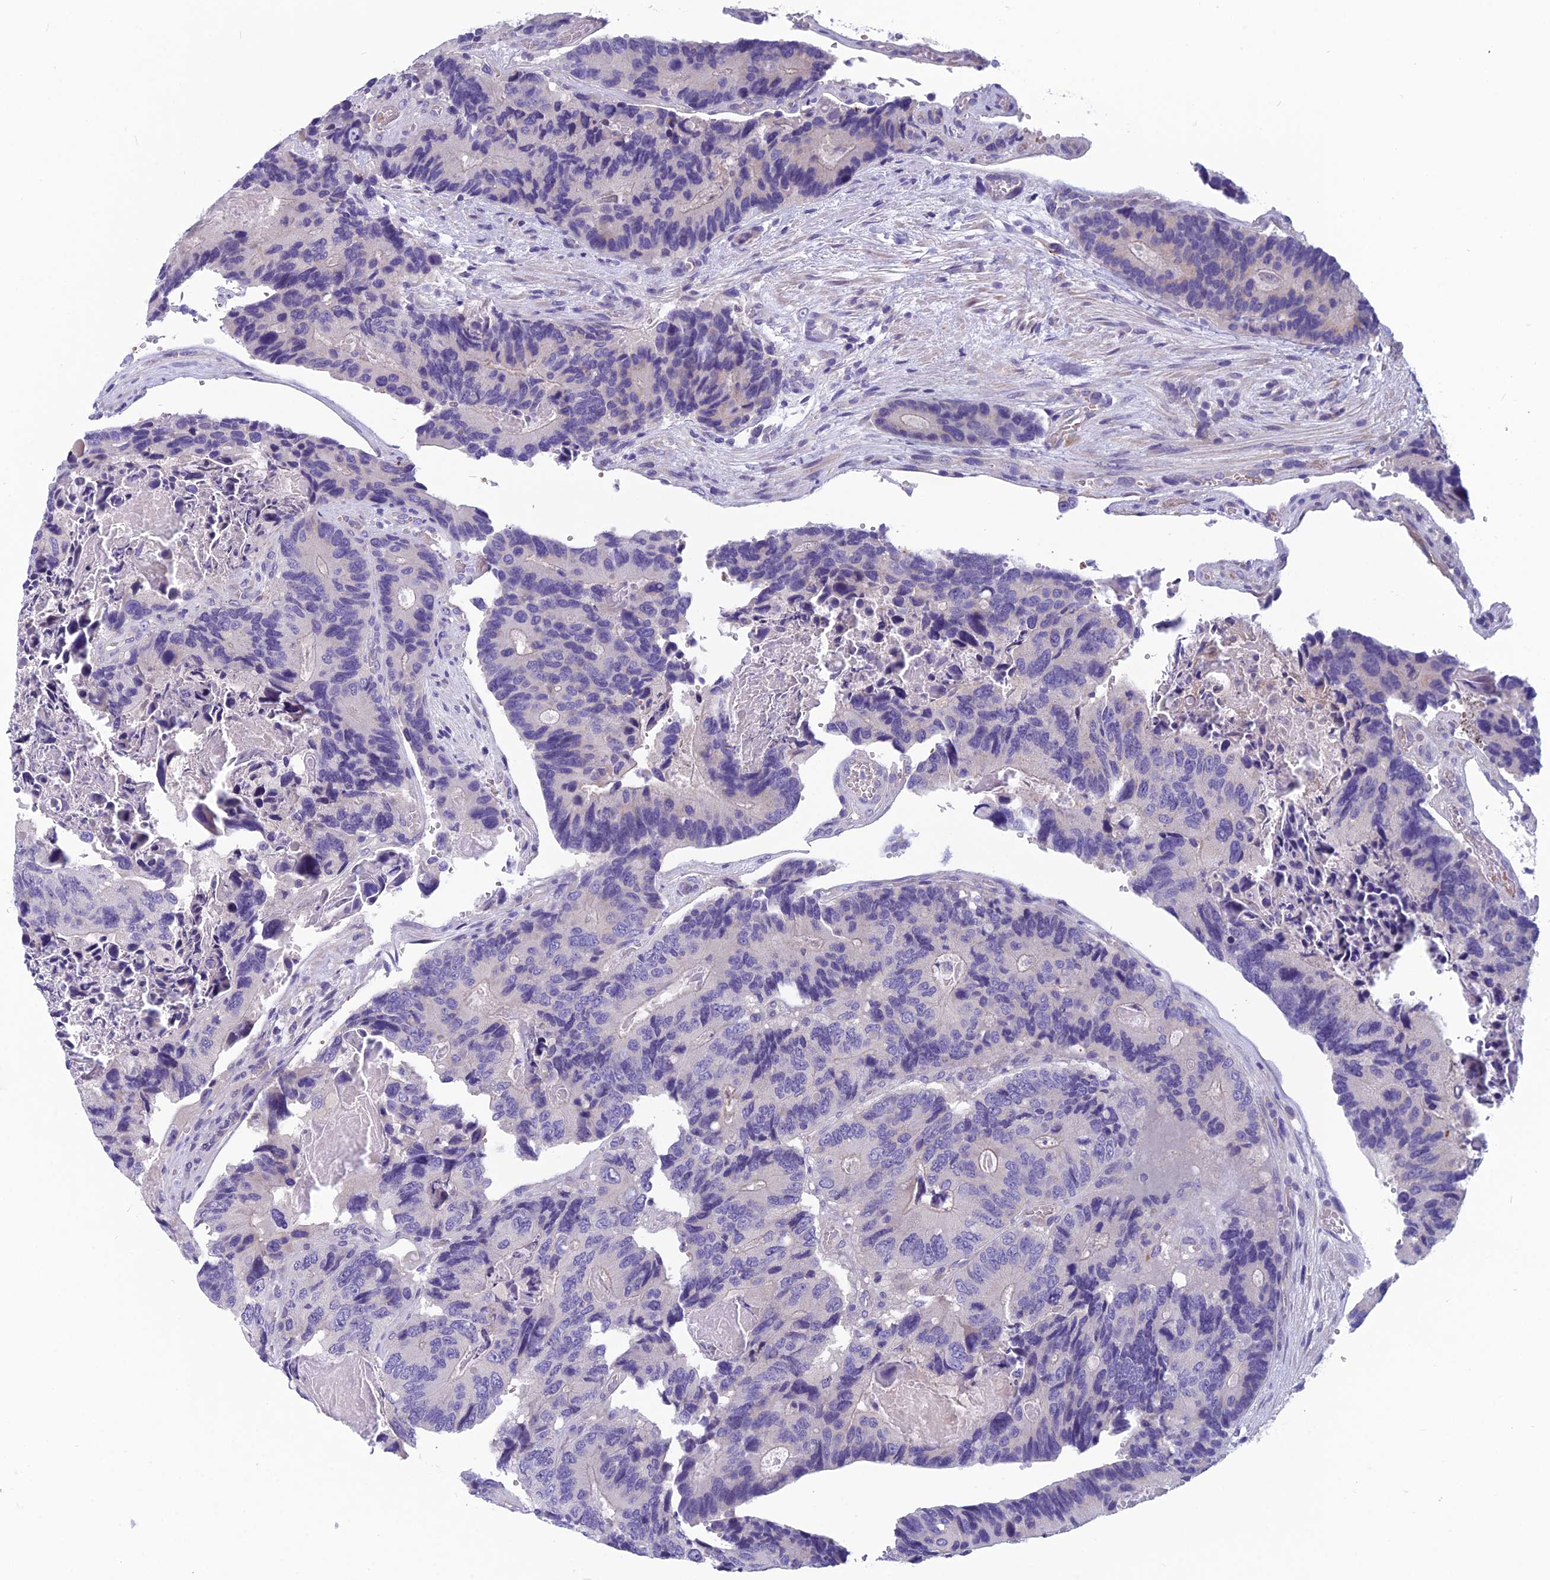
{"staining": {"intensity": "negative", "quantity": "none", "location": "none"}, "tissue": "colorectal cancer", "cell_type": "Tumor cells", "image_type": "cancer", "snomed": [{"axis": "morphology", "description": "Adenocarcinoma, NOS"}, {"axis": "topography", "description": "Colon"}], "caption": "IHC histopathology image of neoplastic tissue: adenocarcinoma (colorectal) stained with DAB (3,3'-diaminobenzidine) reveals no significant protein expression in tumor cells.", "gene": "RBM41", "patient": {"sex": "male", "age": 84}}